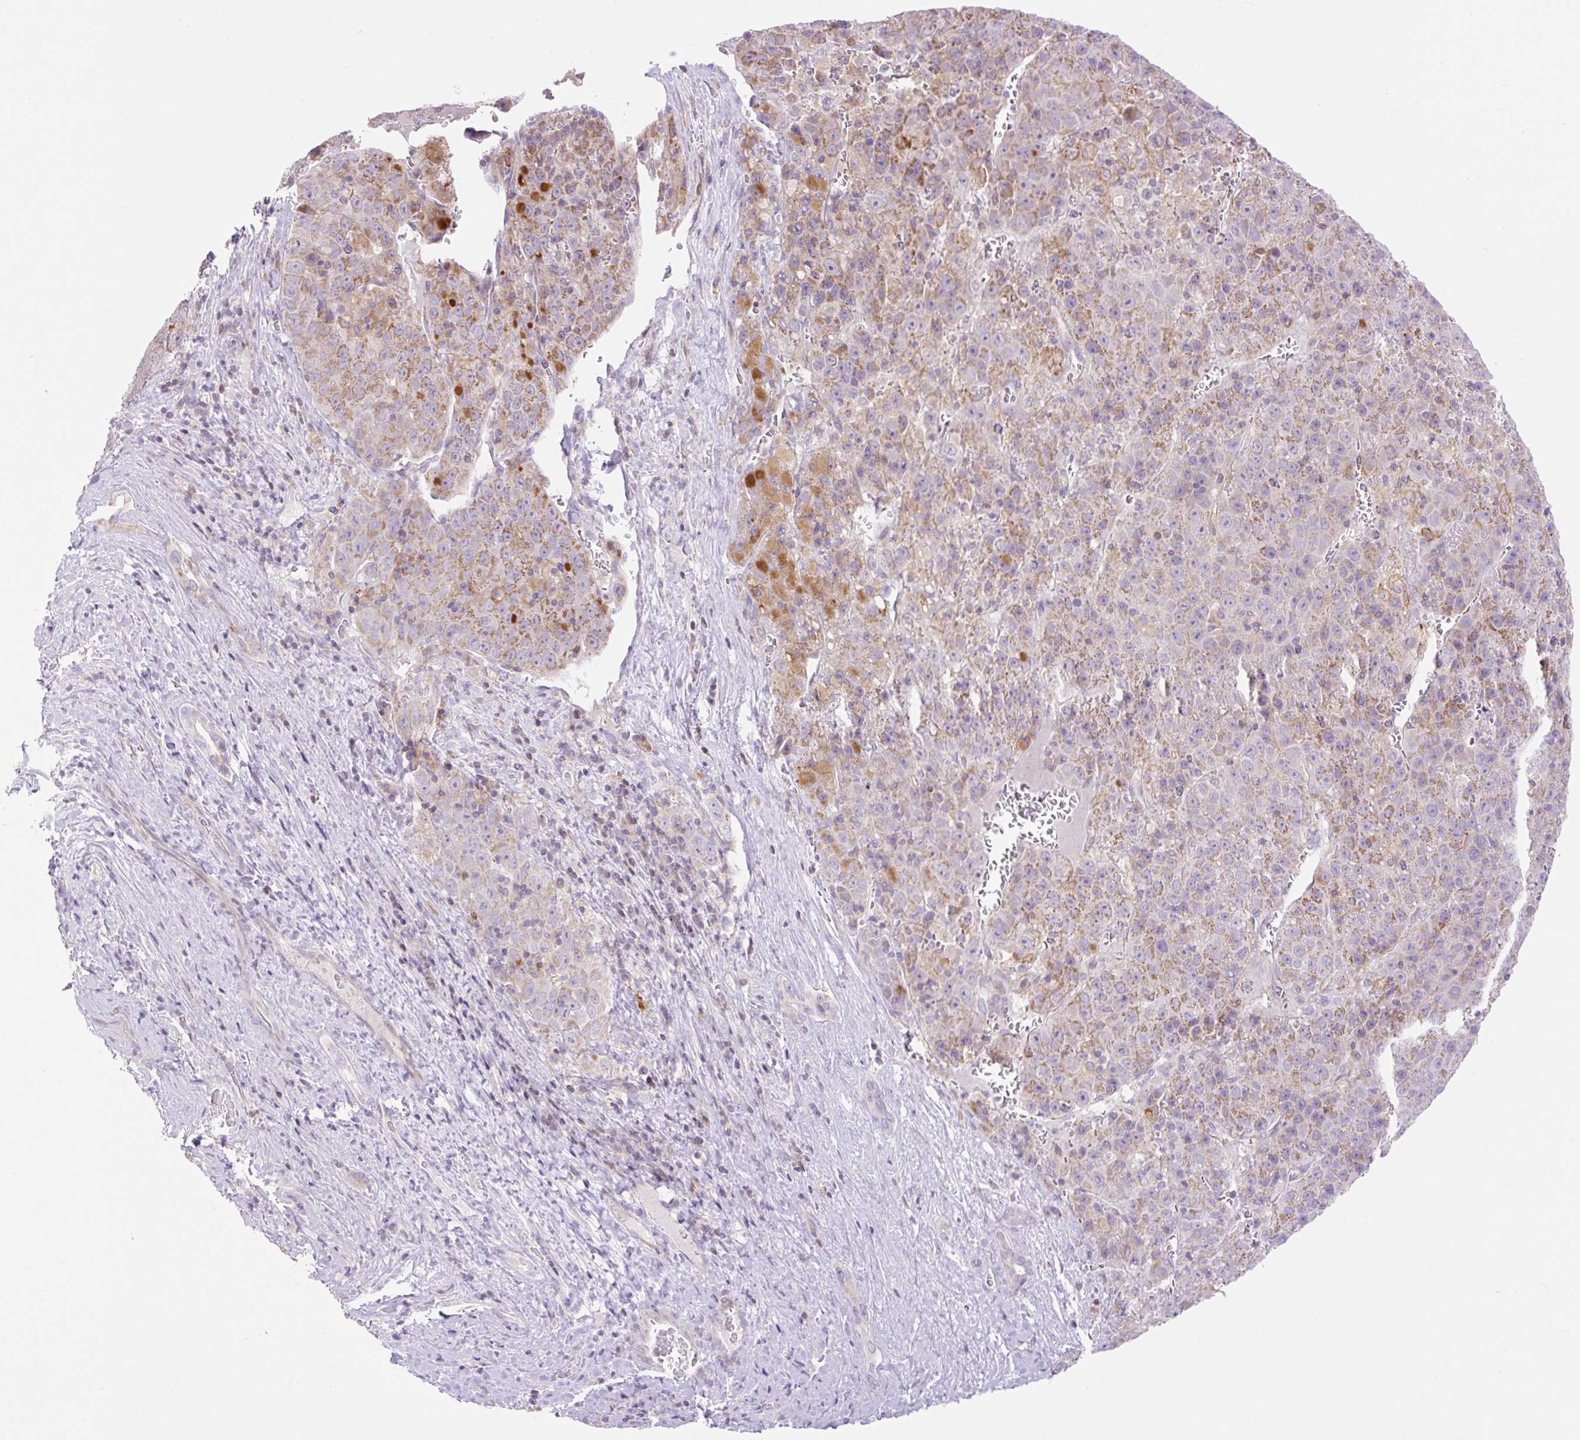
{"staining": {"intensity": "moderate", "quantity": "<25%", "location": "cytoplasmic/membranous"}, "tissue": "liver cancer", "cell_type": "Tumor cells", "image_type": "cancer", "snomed": [{"axis": "morphology", "description": "Carcinoma, Hepatocellular, NOS"}, {"axis": "topography", "description": "Liver"}], "caption": "A high-resolution histopathology image shows immunohistochemistry staining of liver cancer (hepatocellular carcinoma), which exhibits moderate cytoplasmic/membranous staining in about <25% of tumor cells.", "gene": "VPS25", "patient": {"sex": "female", "age": 53}}